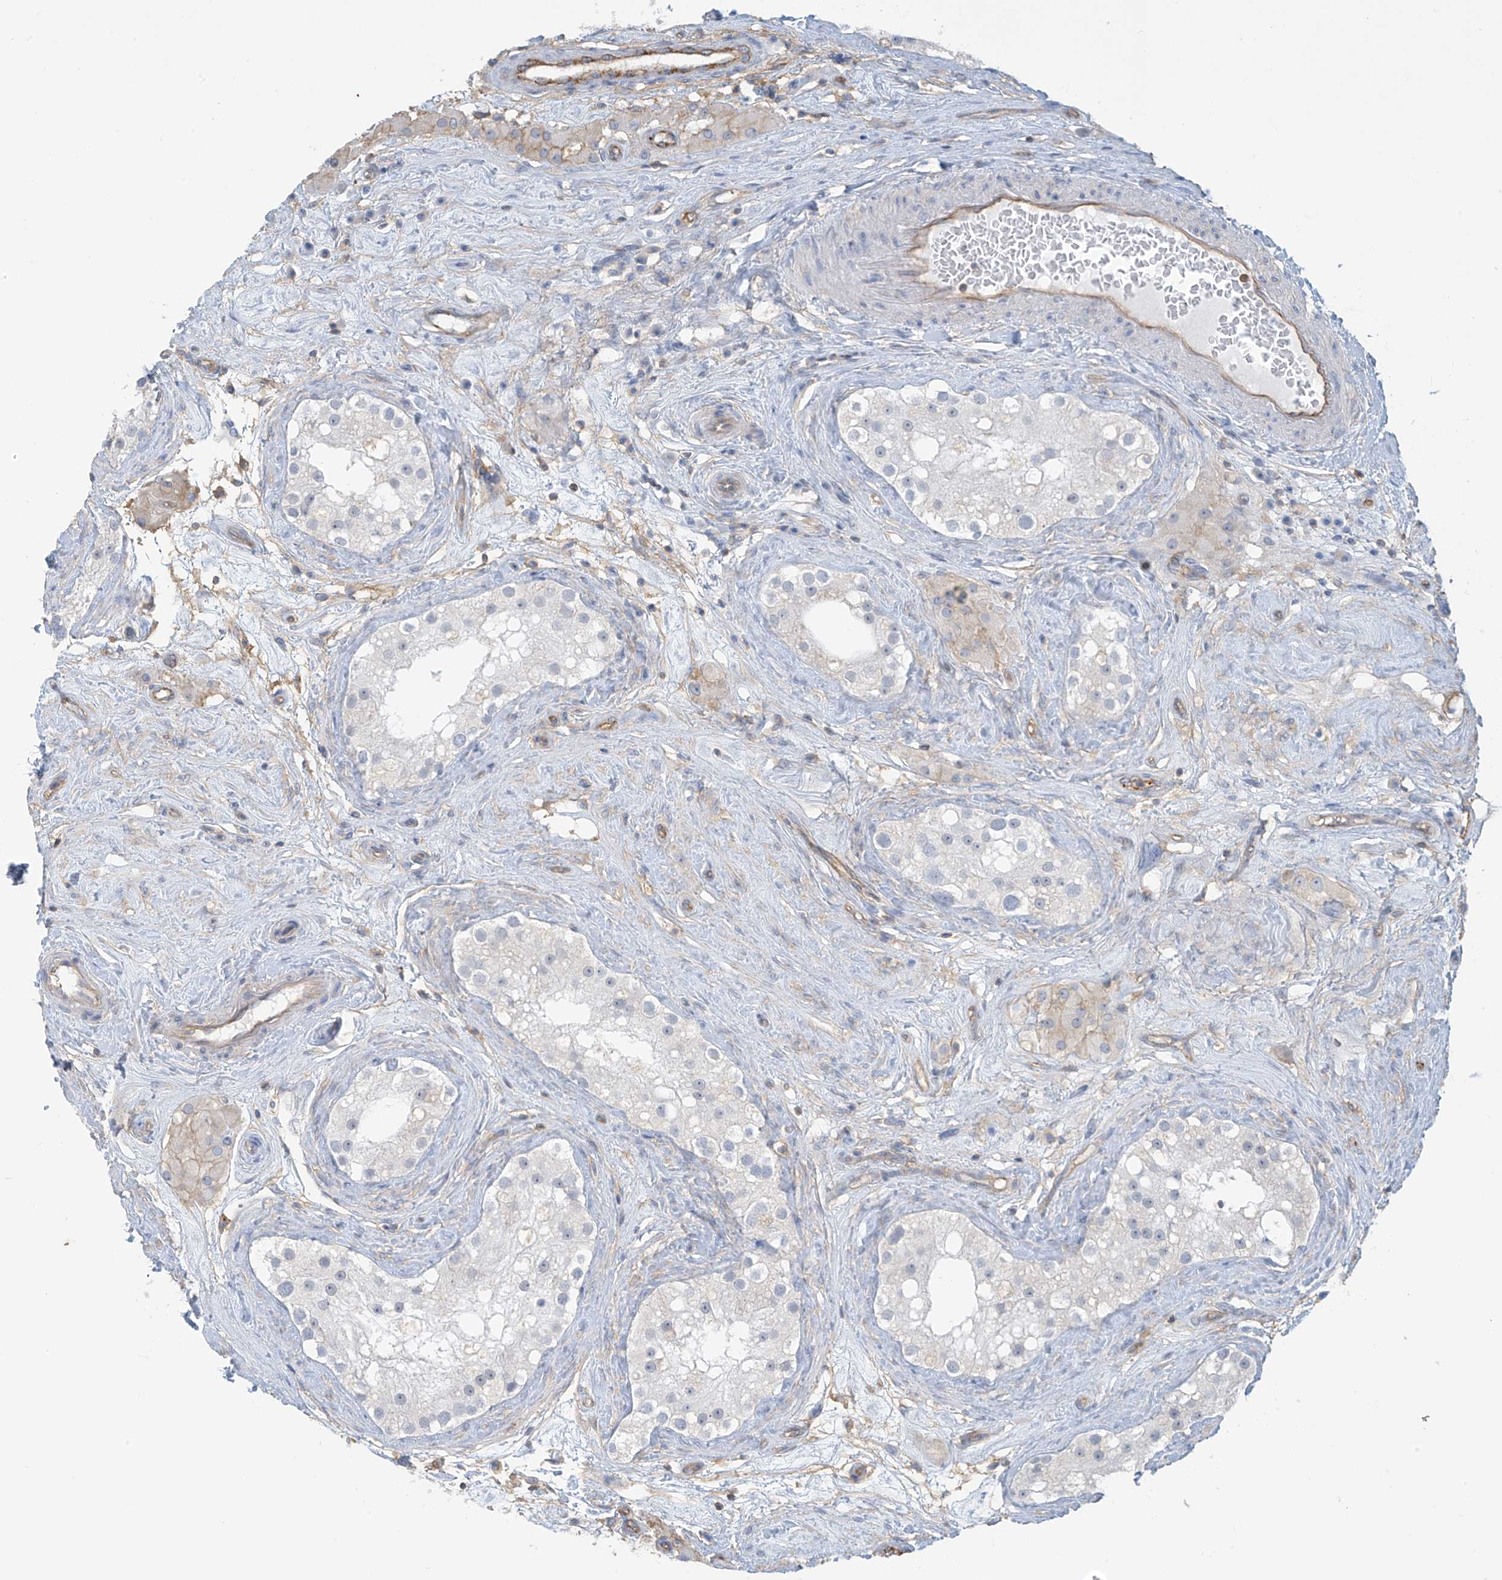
{"staining": {"intensity": "negative", "quantity": "none", "location": "none"}, "tissue": "testis", "cell_type": "Cells in seminiferous ducts", "image_type": "normal", "snomed": [{"axis": "morphology", "description": "Normal tissue, NOS"}, {"axis": "topography", "description": "Testis"}], "caption": "Protein analysis of unremarkable testis demonstrates no significant expression in cells in seminiferous ducts.", "gene": "ZNF846", "patient": {"sex": "male", "age": 84}}